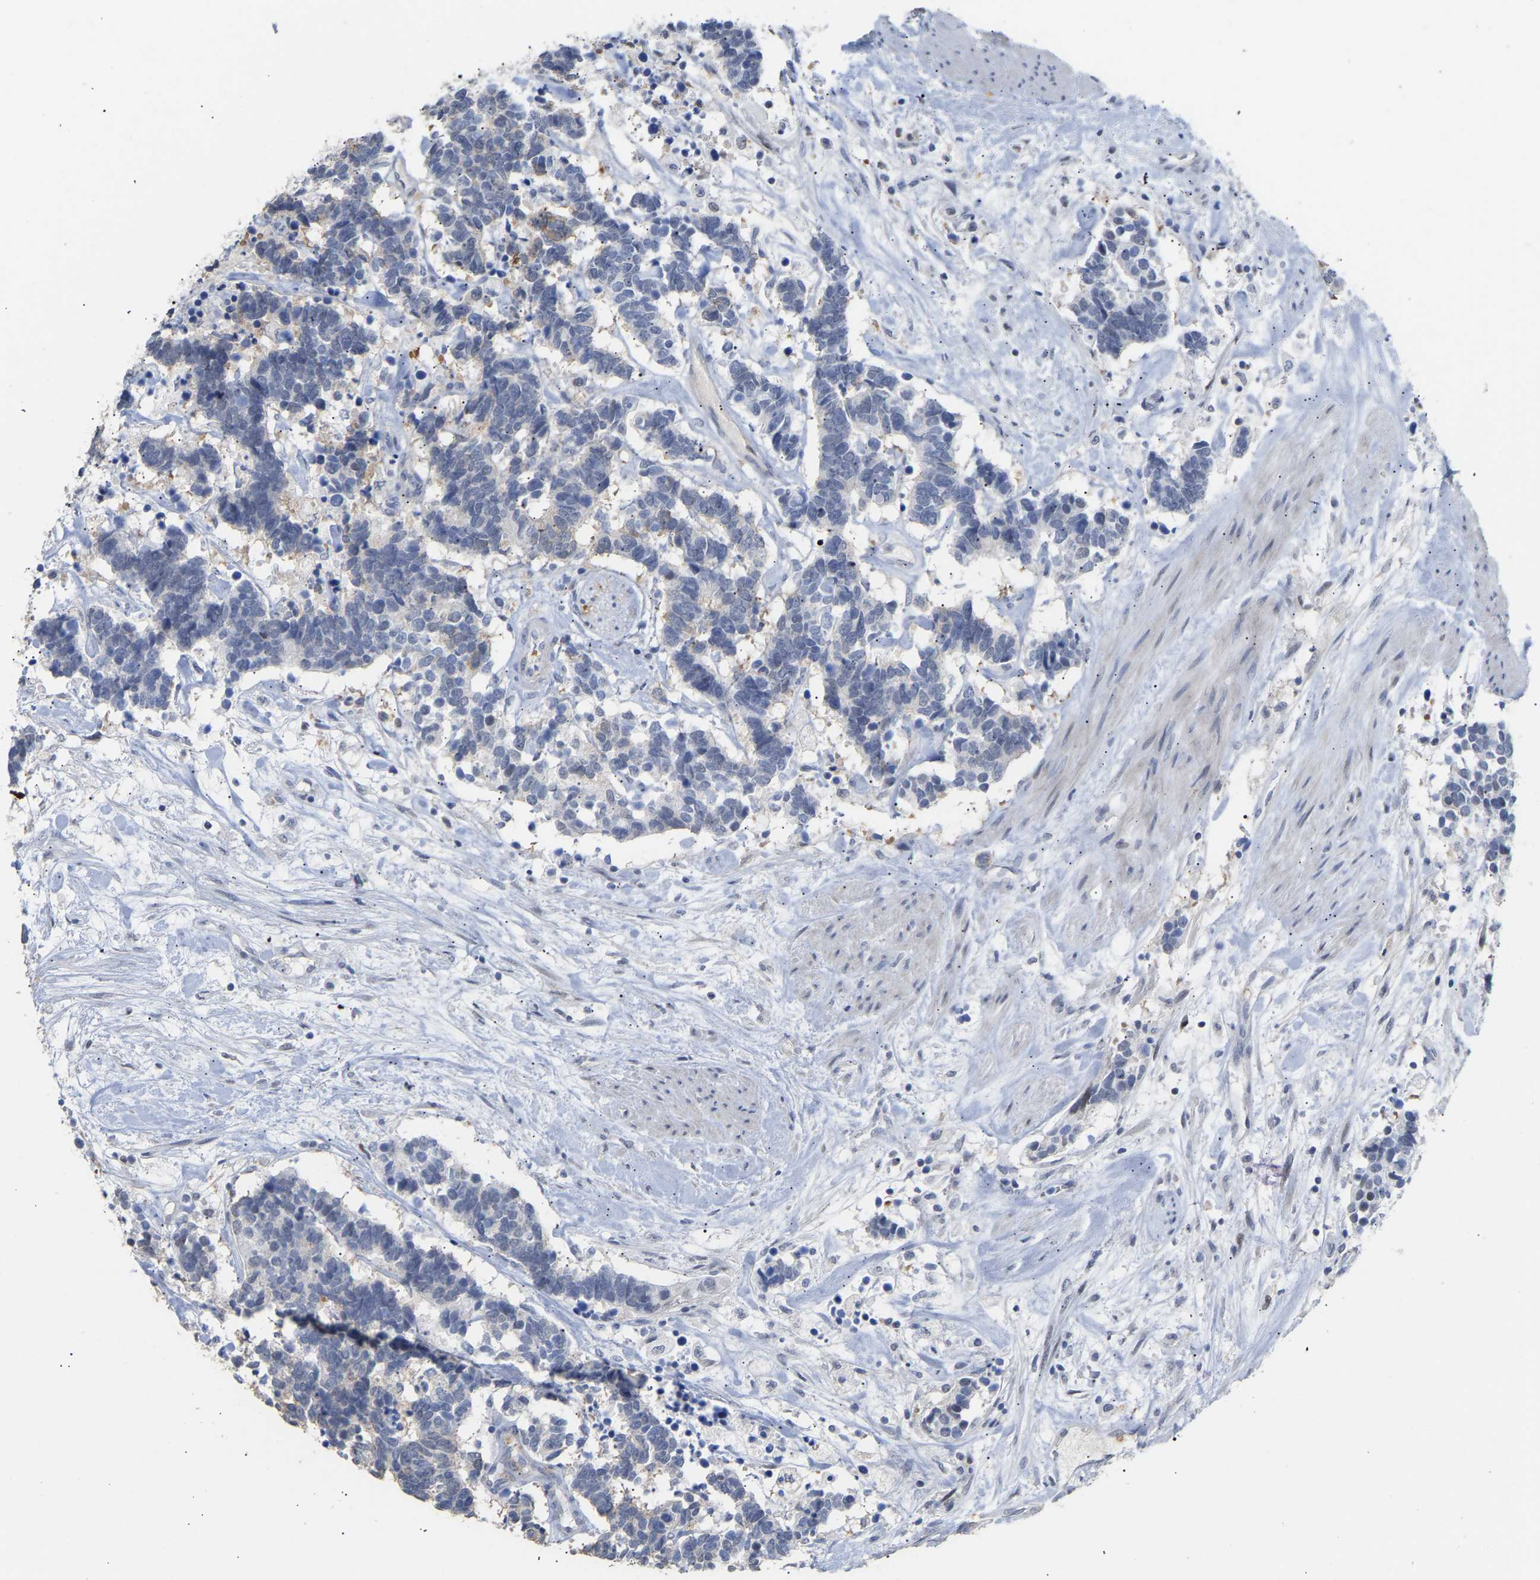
{"staining": {"intensity": "negative", "quantity": "none", "location": "none"}, "tissue": "carcinoid", "cell_type": "Tumor cells", "image_type": "cancer", "snomed": [{"axis": "morphology", "description": "Carcinoma, NOS"}, {"axis": "morphology", "description": "Carcinoid, malignant, NOS"}, {"axis": "topography", "description": "Urinary bladder"}], "caption": "Immunohistochemistry (IHC) photomicrograph of neoplastic tissue: human malignant carcinoid stained with DAB displays no significant protein staining in tumor cells. (Stains: DAB immunohistochemistry with hematoxylin counter stain, Microscopy: brightfield microscopy at high magnification).", "gene": "AMPH", "patient": {"sex": "male", "age": 57}}